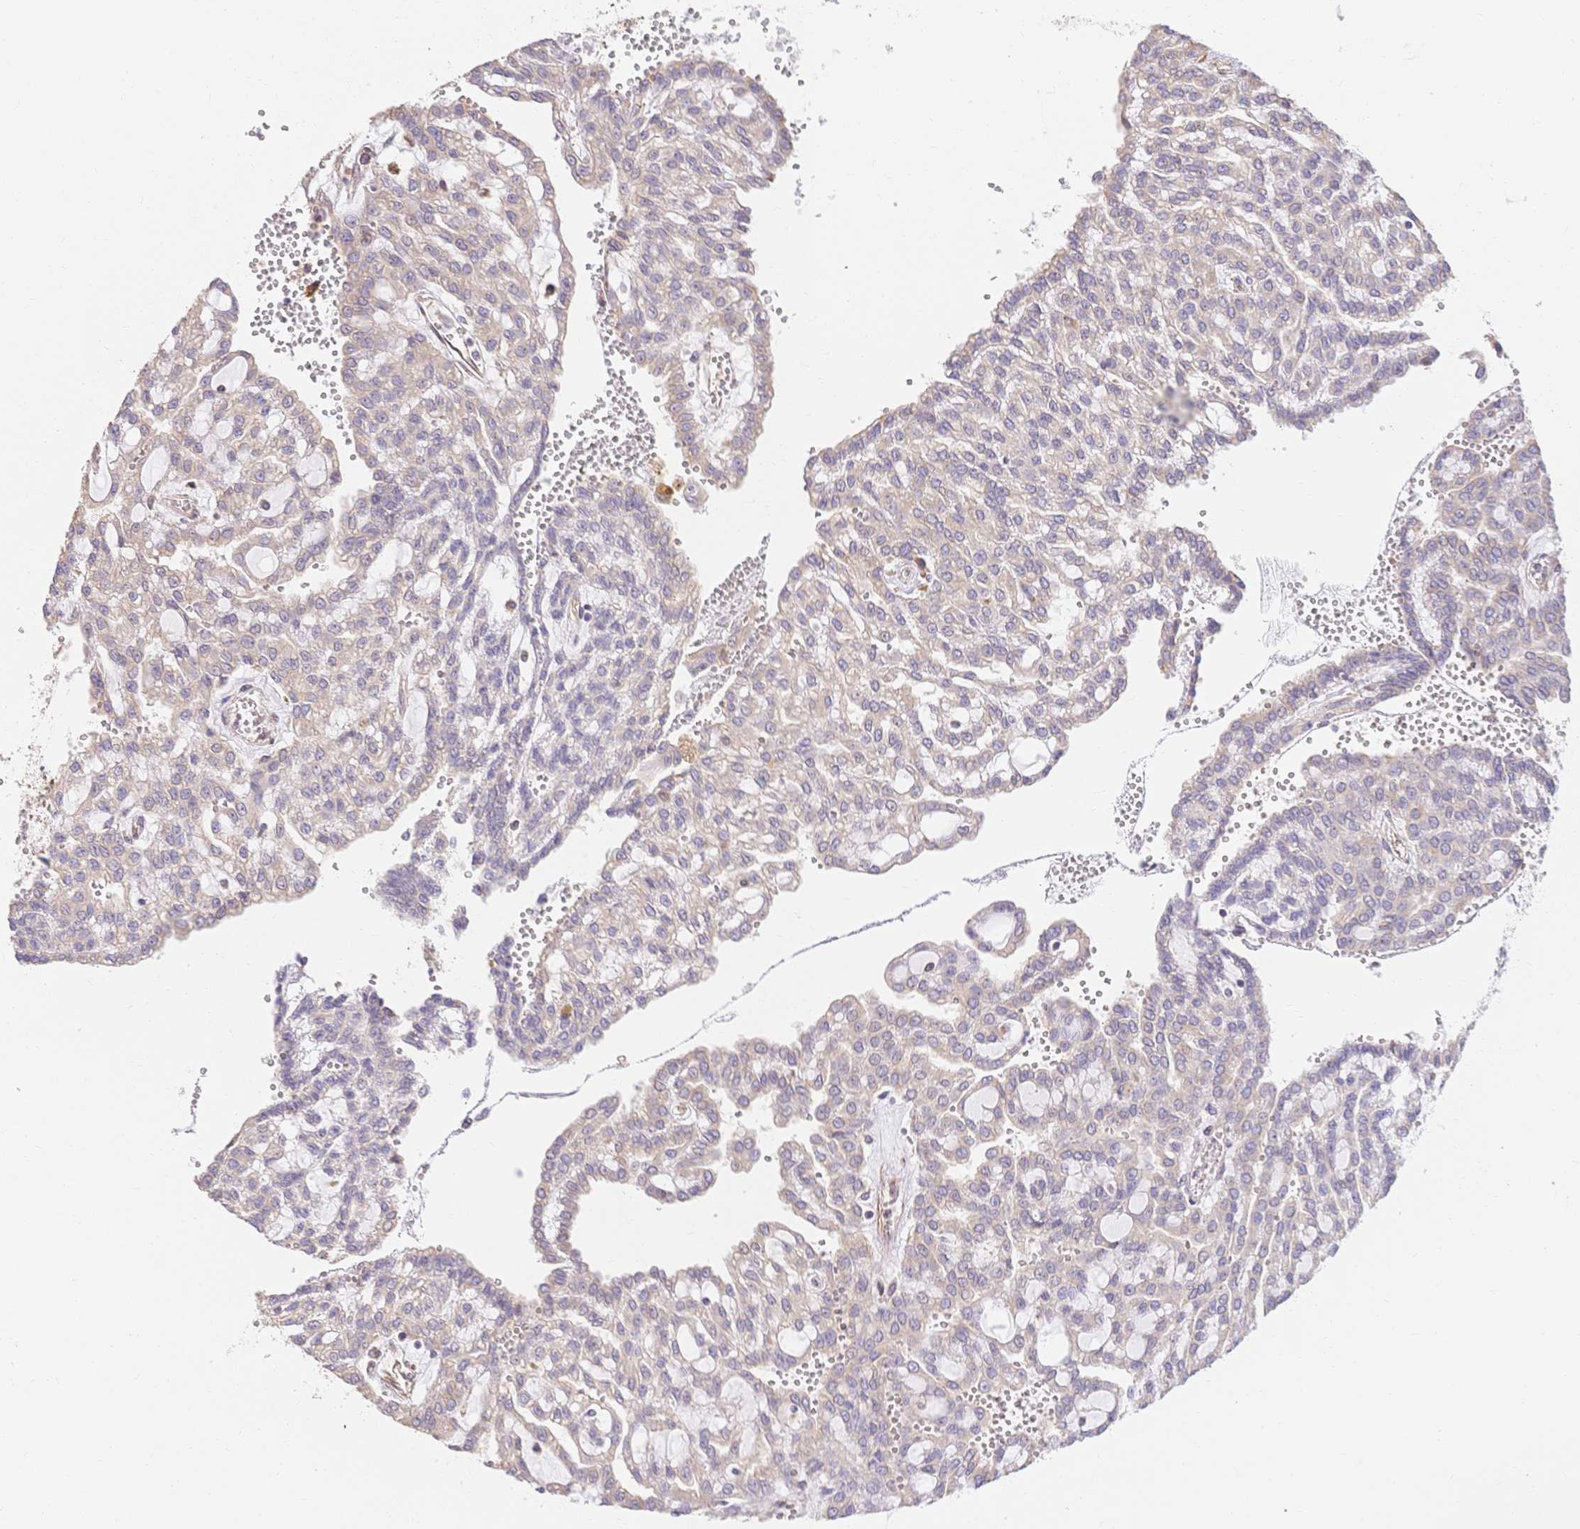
{"staining": {"intensity": "negative", "quantity": "none", "location": "none"}, "tissue": "renal cancer", "cell_type": "Tumor cells", "image_type": "cancer", "snomed": [{"axis": "morphology", "description": "Adenocarcinoma, NOS"}, {"axis": "topography", "description": "Kidney"}], "caption": "The immunohistochemistry (IHC) image has no significant staining in tumor cells of renal cancer tissue.", "gene": "HS3ST5", "patient": {"sex": "male", "age": 63}}